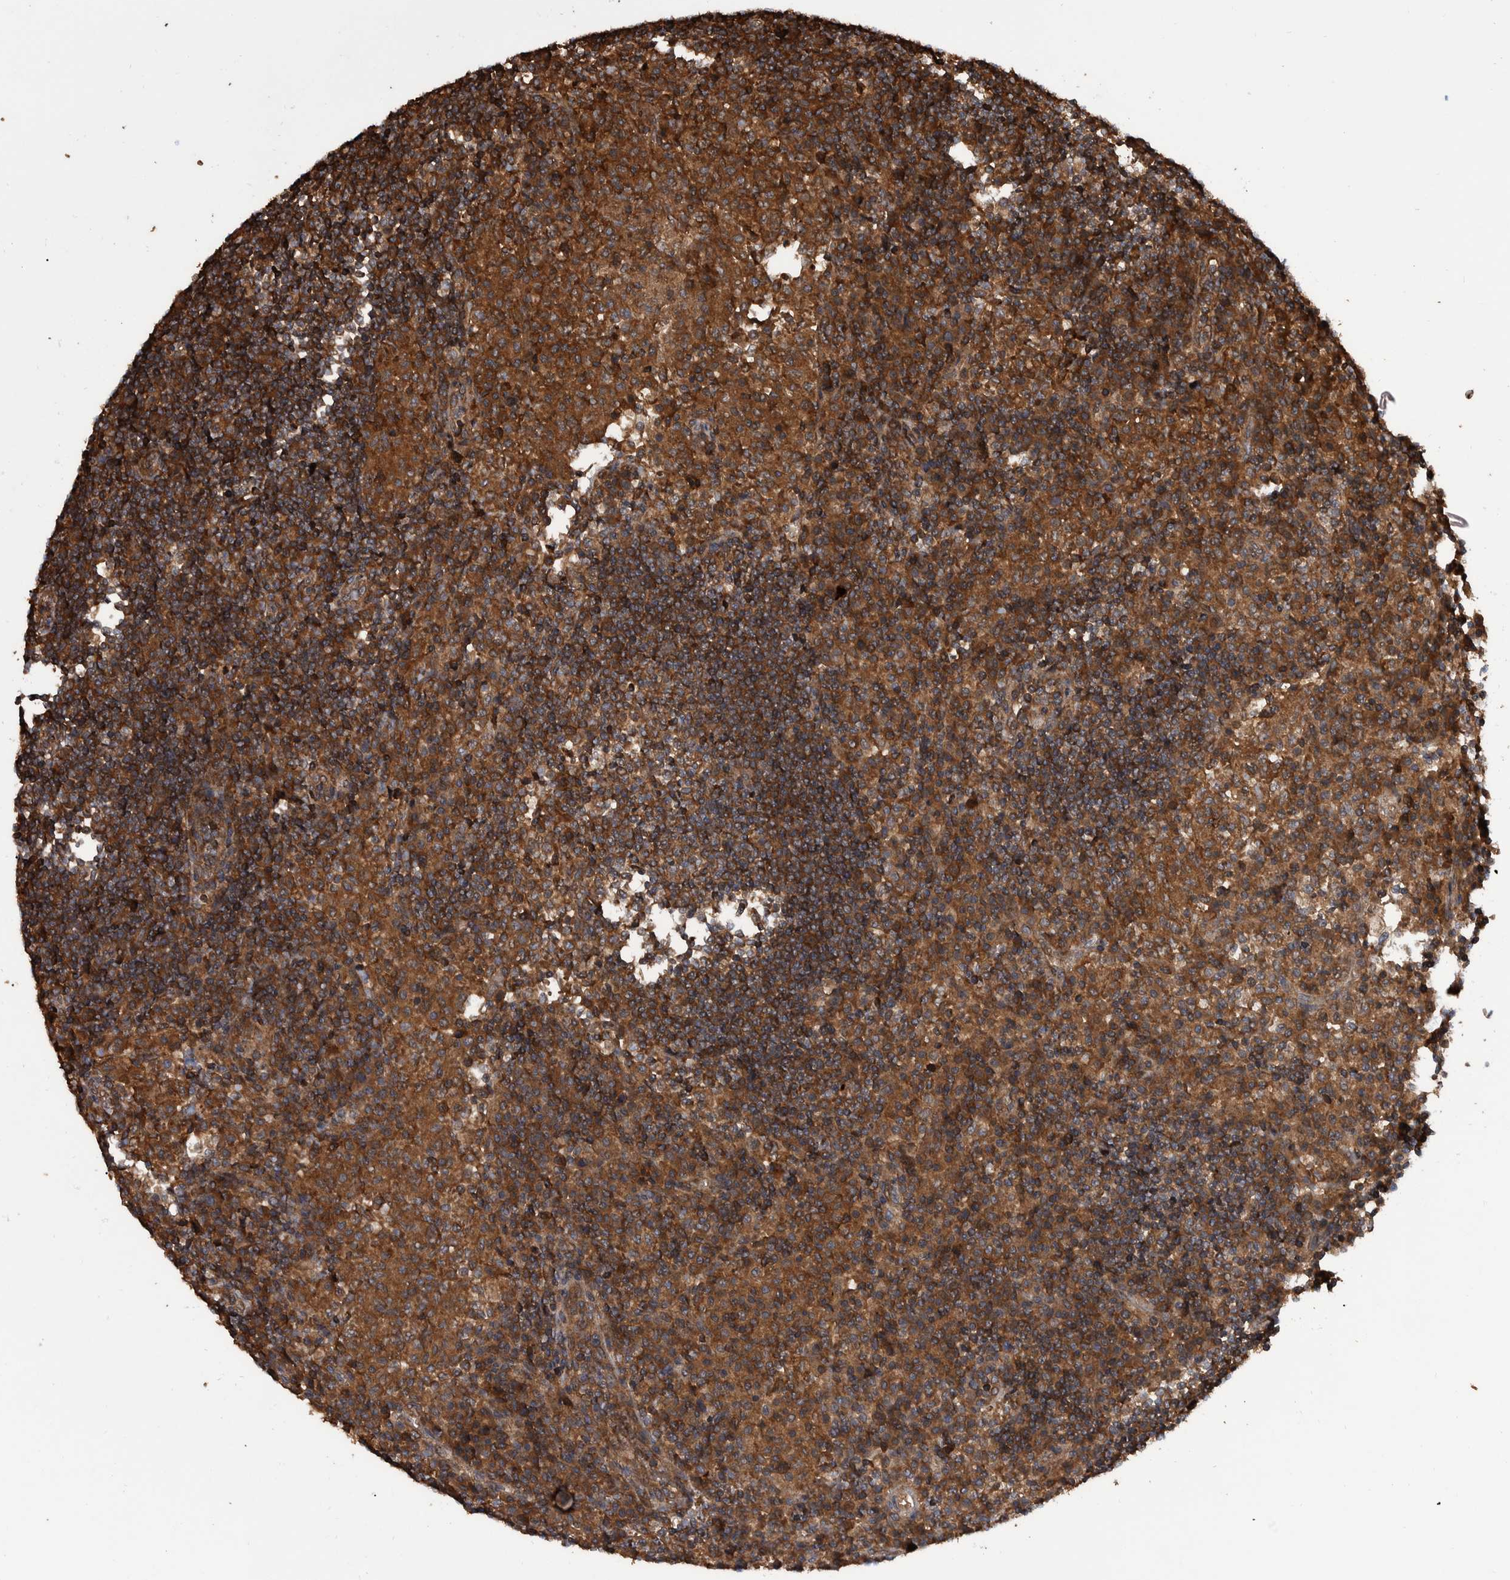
{"staining": {"intensity": "strong", "quantity": ">75%", "location": "cytoplasmic/membranous"}, "tissue": "lymph node", "cell_type": "Germinal center cells", "image_type": "normal", "snomed": [{"axis": "morphology", "description": "Normal tissue, NOS"}, {"axis": "topography", "description": "Lymph node"}], "caption": "High-magnification brightfield microscopy of unremarkable lymph node stained with DAB (3,3'-diaminobenzidine) (brown) and counterstained with hematoxylin (blue). germinal center cells exhibit strong cytoplasmic/membranous positivity is present in about>75% of cells. (DAB (3,3'-diaminobenzidine) IHC with brightfield microscopy, high magnification).", "gene": "VBP1", "patient": {"sex": "female", "age": 53}}